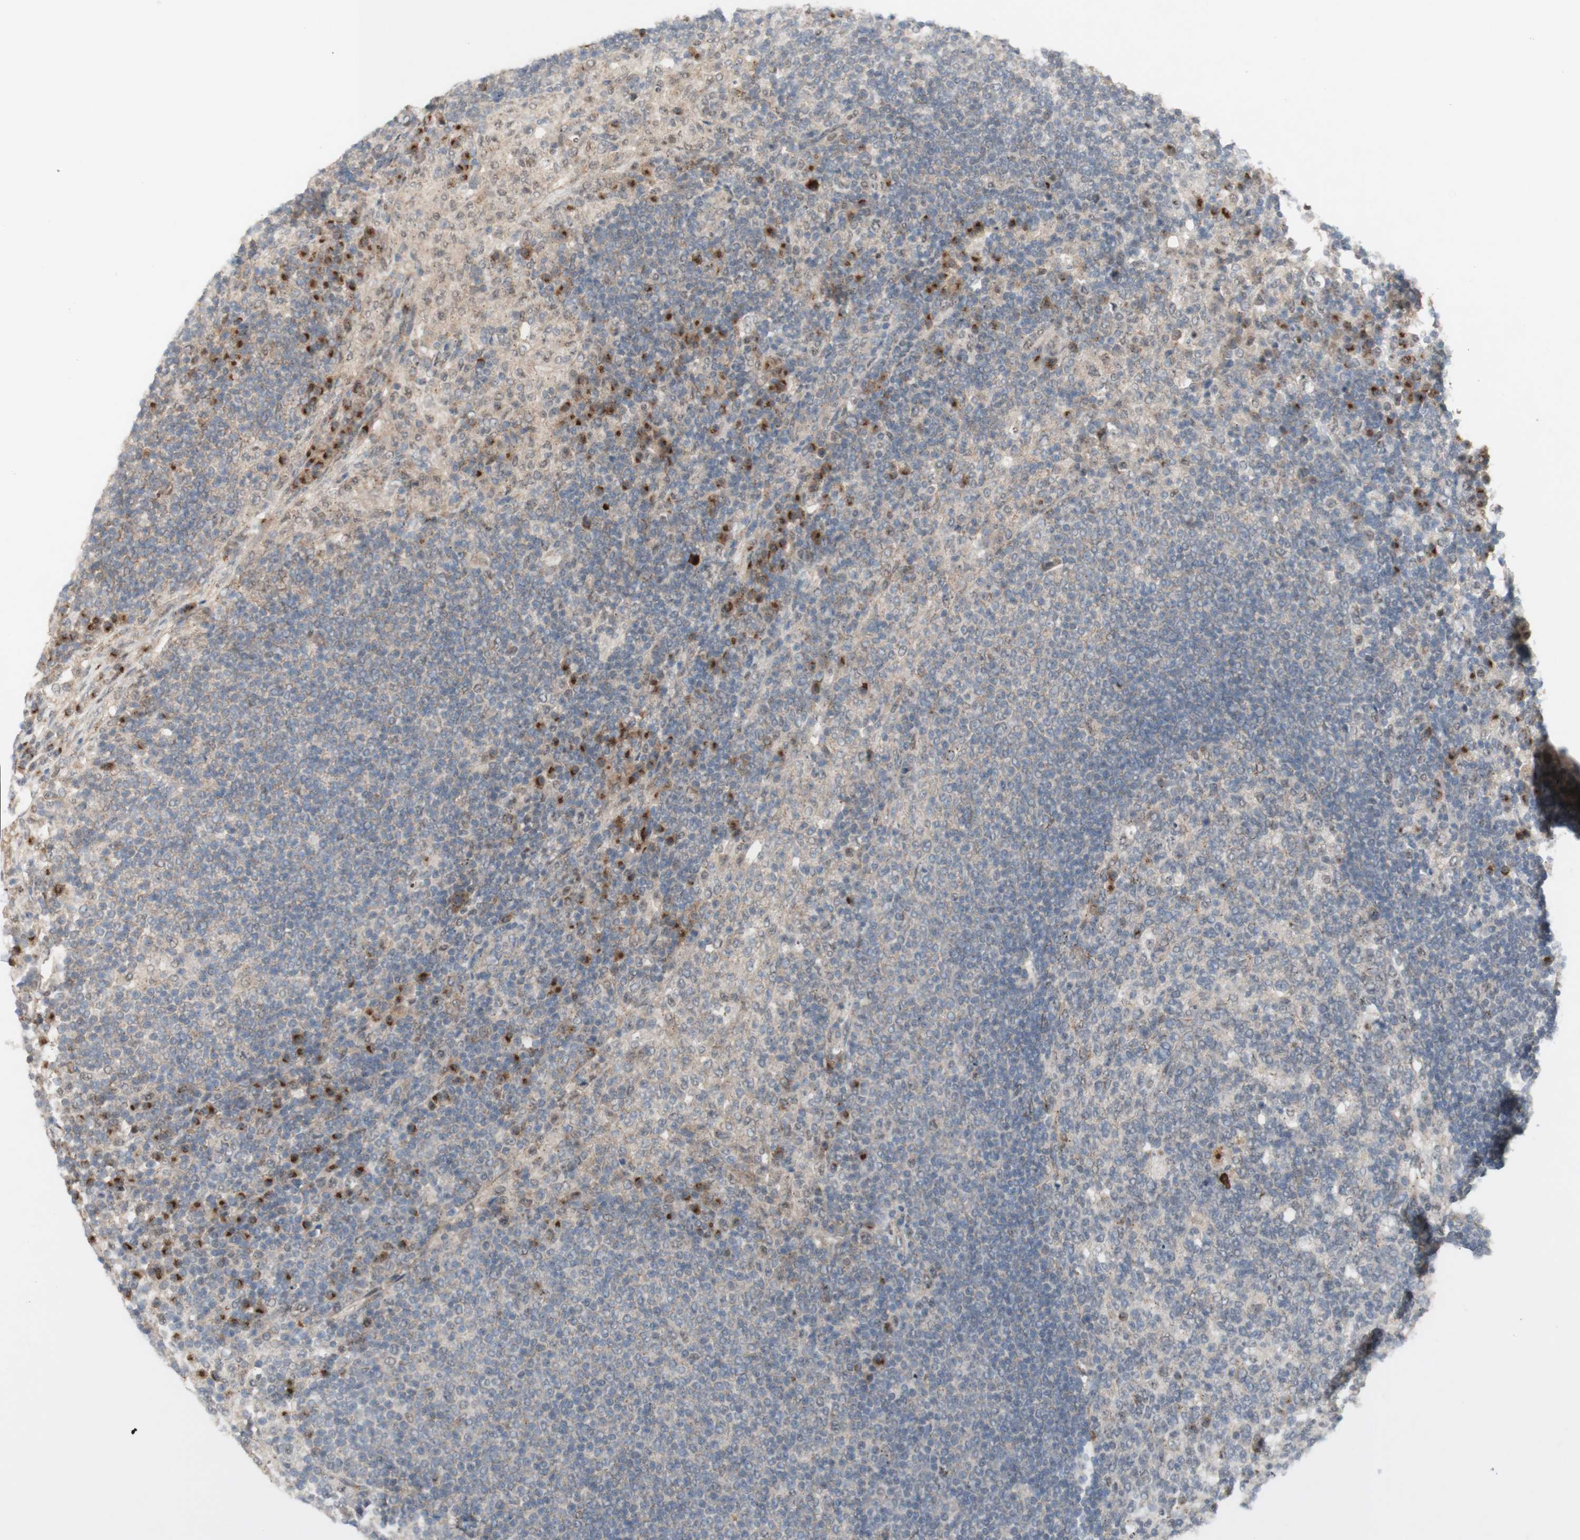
{"staining": {"intensity": "weak", "quantity": "25%-75%", "location": "cytoplasmic/membranous"}, "tissue": "lymph node", "cell_type": "Germinal center cells", "image_type": "normal", "snomed": [{"axis": "morphology", "description": "Normal tissue, NOS"}, {"axis": "topography", "description": "Lymph node"}], "caption": "Germinal center cells reveal low levels of weak cytoplasmic/membranous positivity in about 25%-75% of cells in benign lymph node. (Stains: DAB in brown, nuclei in blue, Microscopy: brightfield microscopy at high magnification).", "gene": "CYLD", "patient": {"sex": "female", "age": 53}}